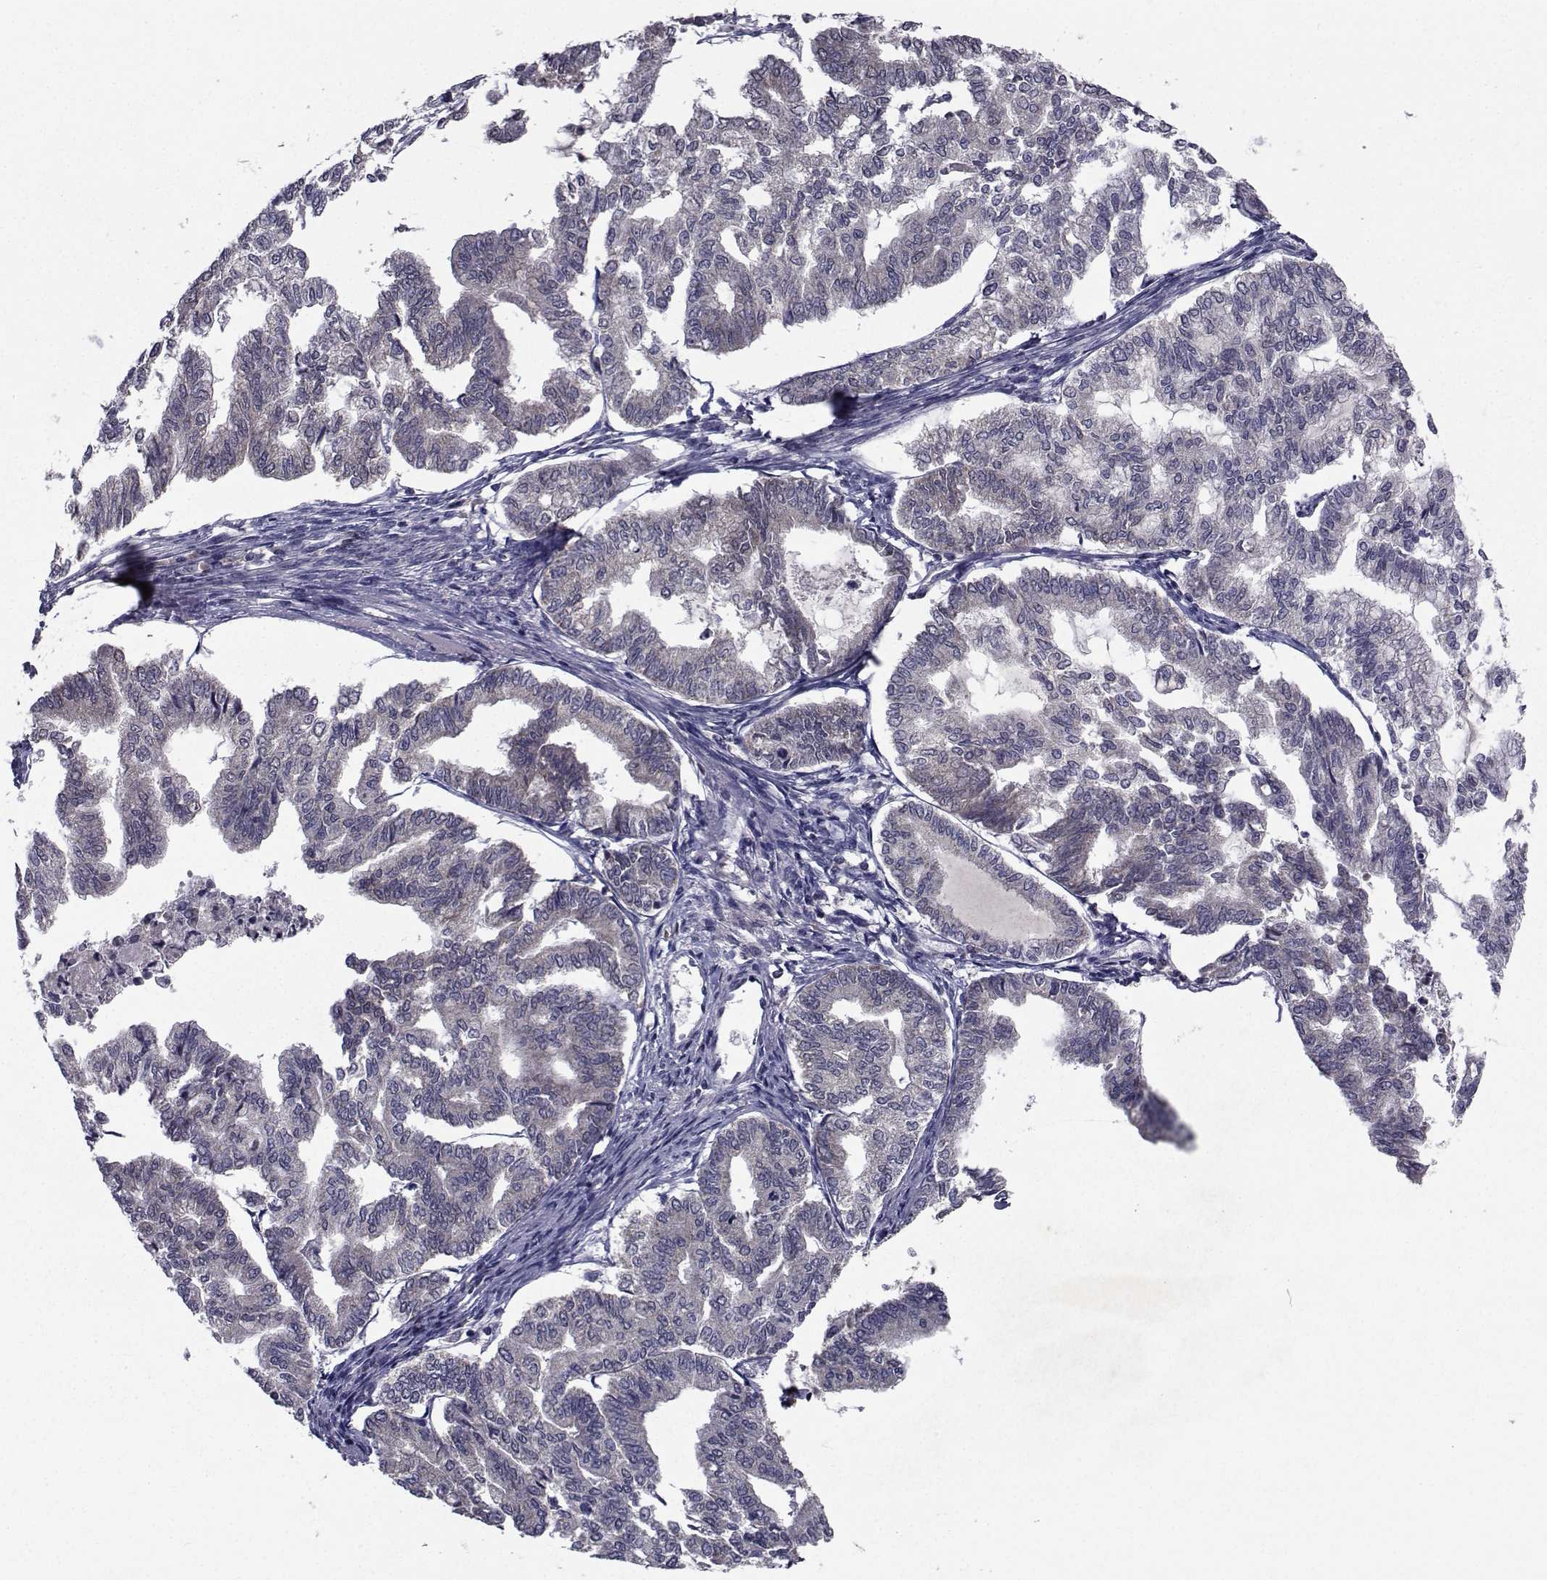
{"staining": {"intensity": "negative", "quantity": "none", "location": "none"}, "tissue": "endometrial cancer", "cell_type": "Tumor cells", "image_type": "cancer", "snomed": [{"axis": "morphology", "description": "Adenocarcinoma, NOS"}, {"axis": "topography", "description": "Endometrium"}], "caption": "The micrograph reveals no significant positivity in tumor cells of endometrial cancer.", "gene": "CYP2S1", "patient": {"sex": "female", "age": 79}}